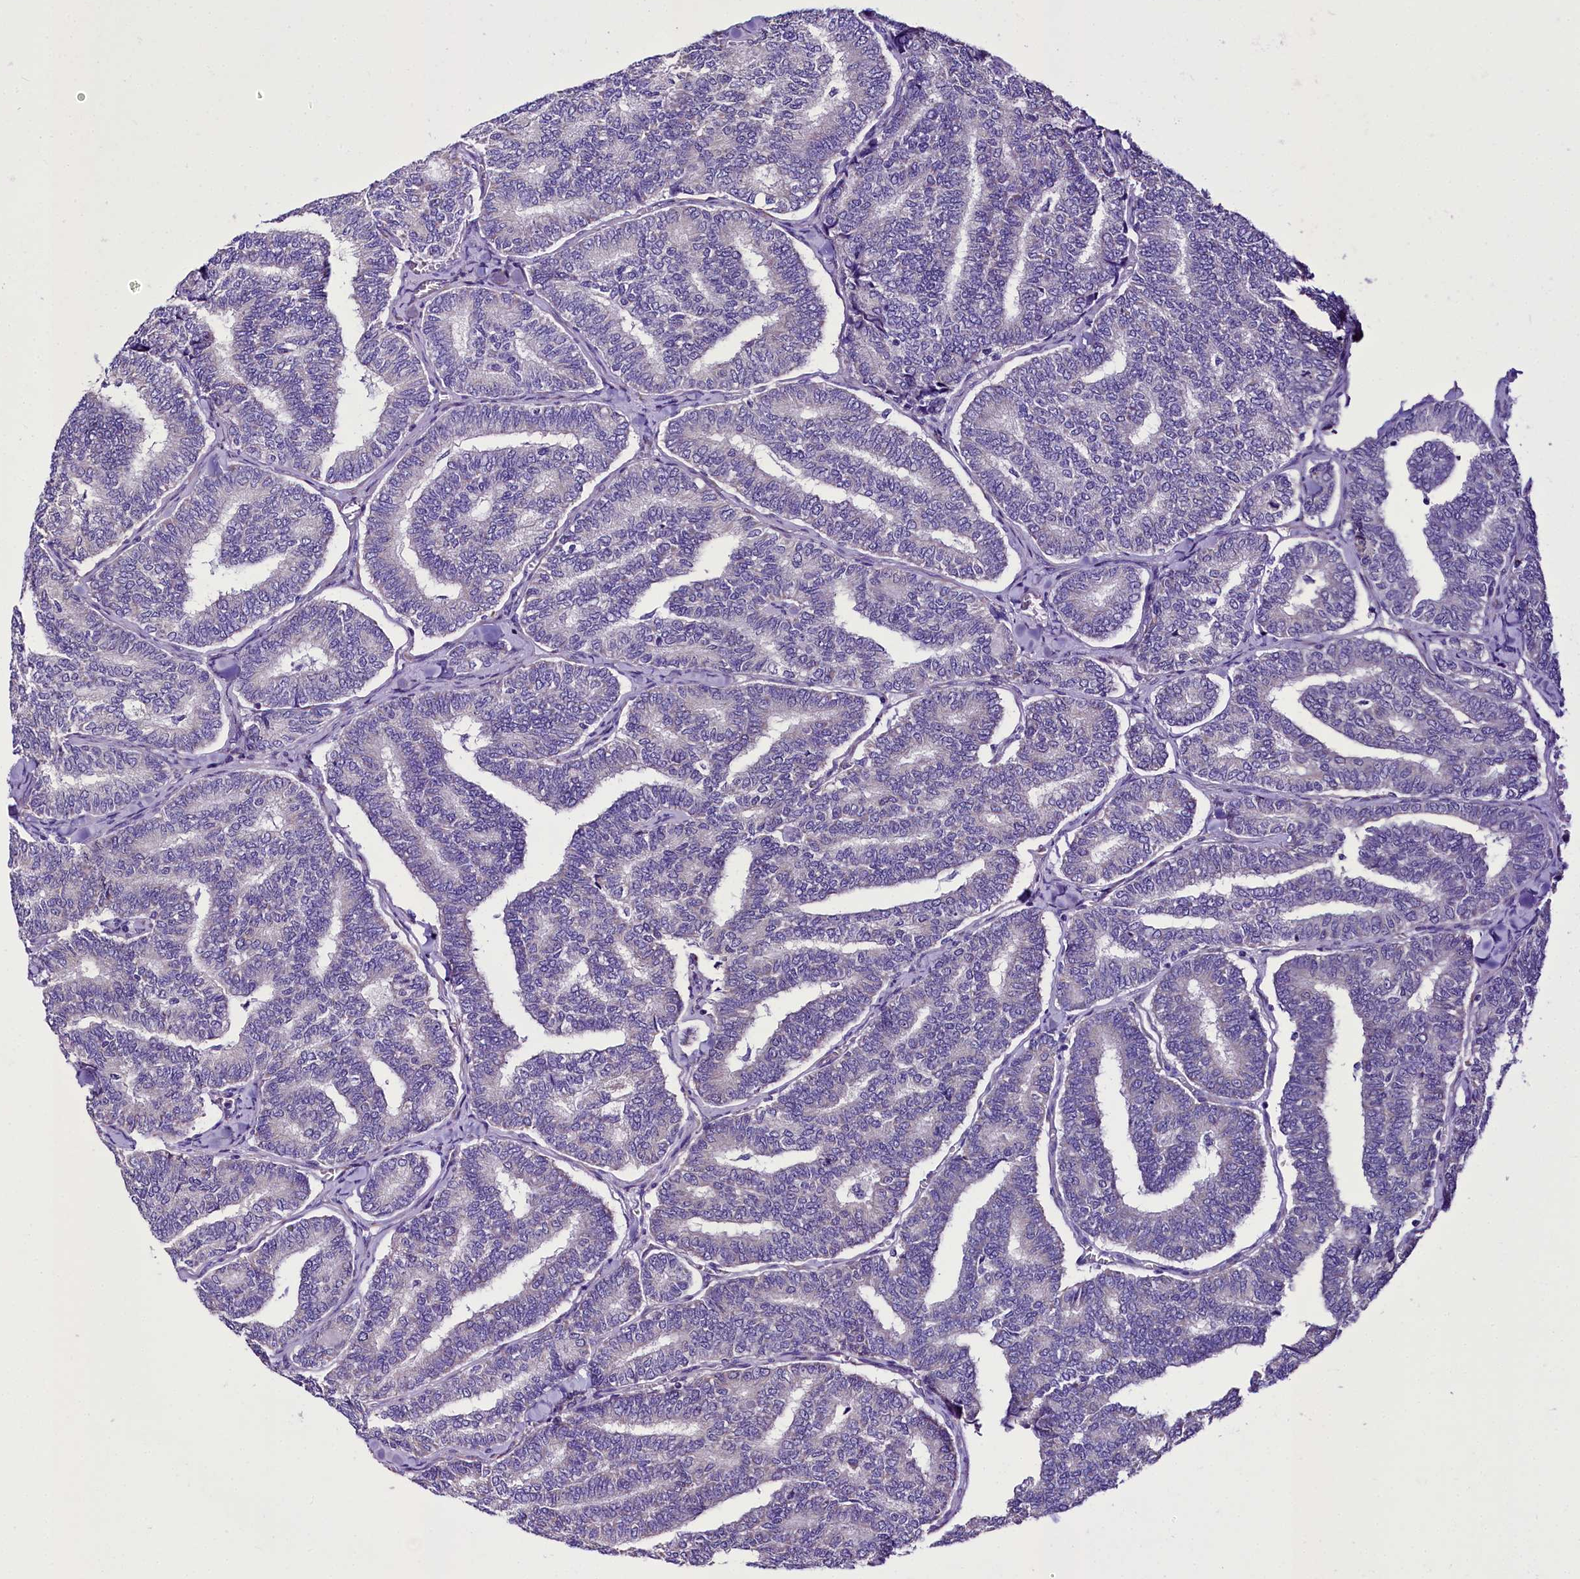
{"staining": {"intensity": "negative", "quantity": "none", "location": "none"}, "tissue": "thyroid cancer", "cell_type": "Tumor cells", "image_type": "cancer", "snomed": [{"axis": "morphology", "description": "Papillary adenocarcinoma, NOS"}, {"axis": "topography", "description": "Thyroid gland"}], "caption": "This is an immunohistochemistry micrograph of thyroid cancer. There is no expression in tumor cells.", "gene": "A2ML1", "patient": {"sex": "female", "age": 35}}